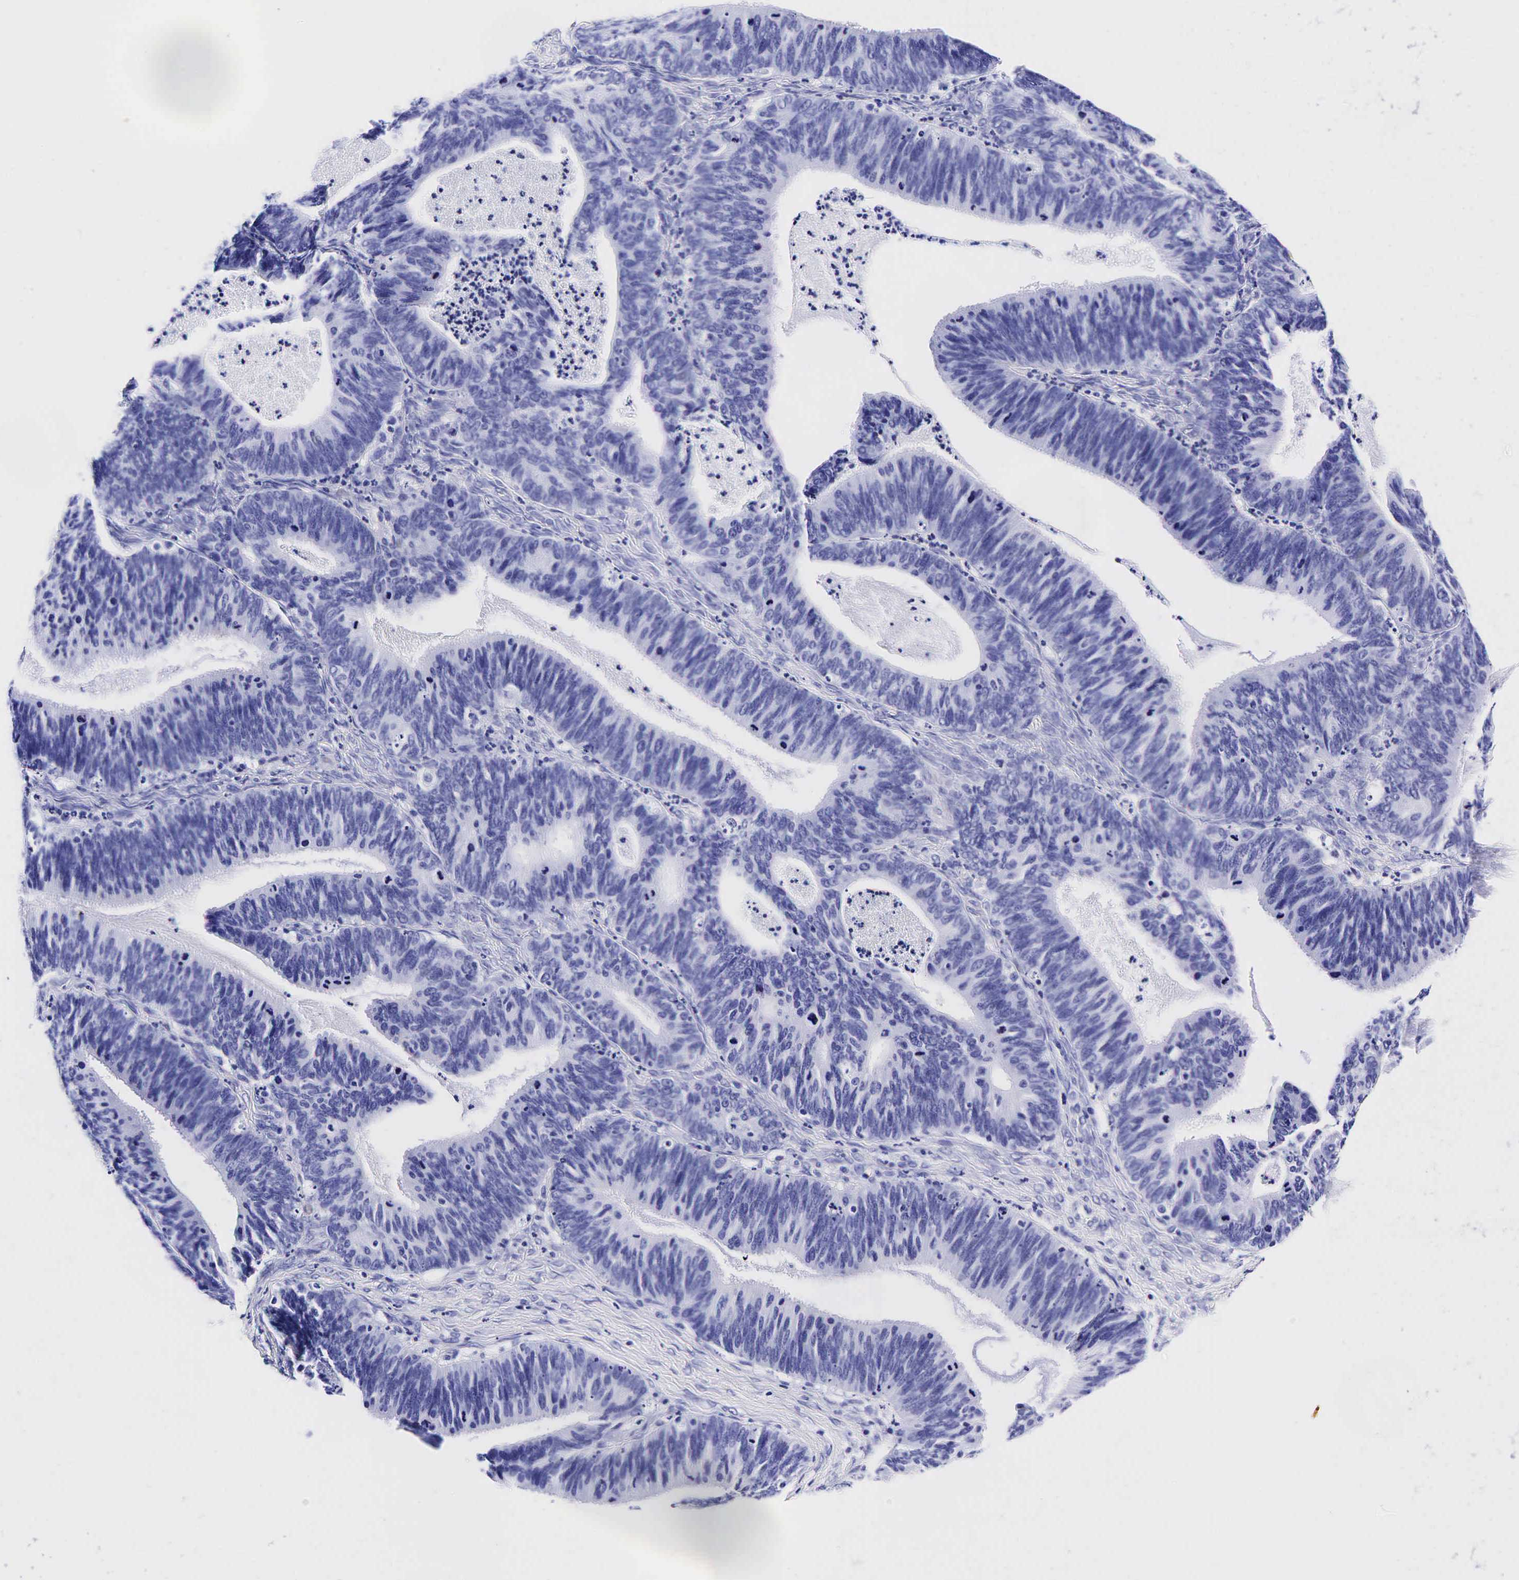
{"staining": {"intensity": "negative", "quantity": "none", "location": "none"}, "tissue": "ovarian cancer", "cell_type": "Tumor cells", "image_type": "cancer", "snomed": [{"axis": "morphology", "description": "Carcinoma, endometroid"}, {"axis": "topography", "description": "Ovary"}], "caption": "Photomicrograph shows no protein positivity in tumor cells of ovarian cancer tissue.", "gene": "GCG", "patient": {"sex": "female", "age": 52}}